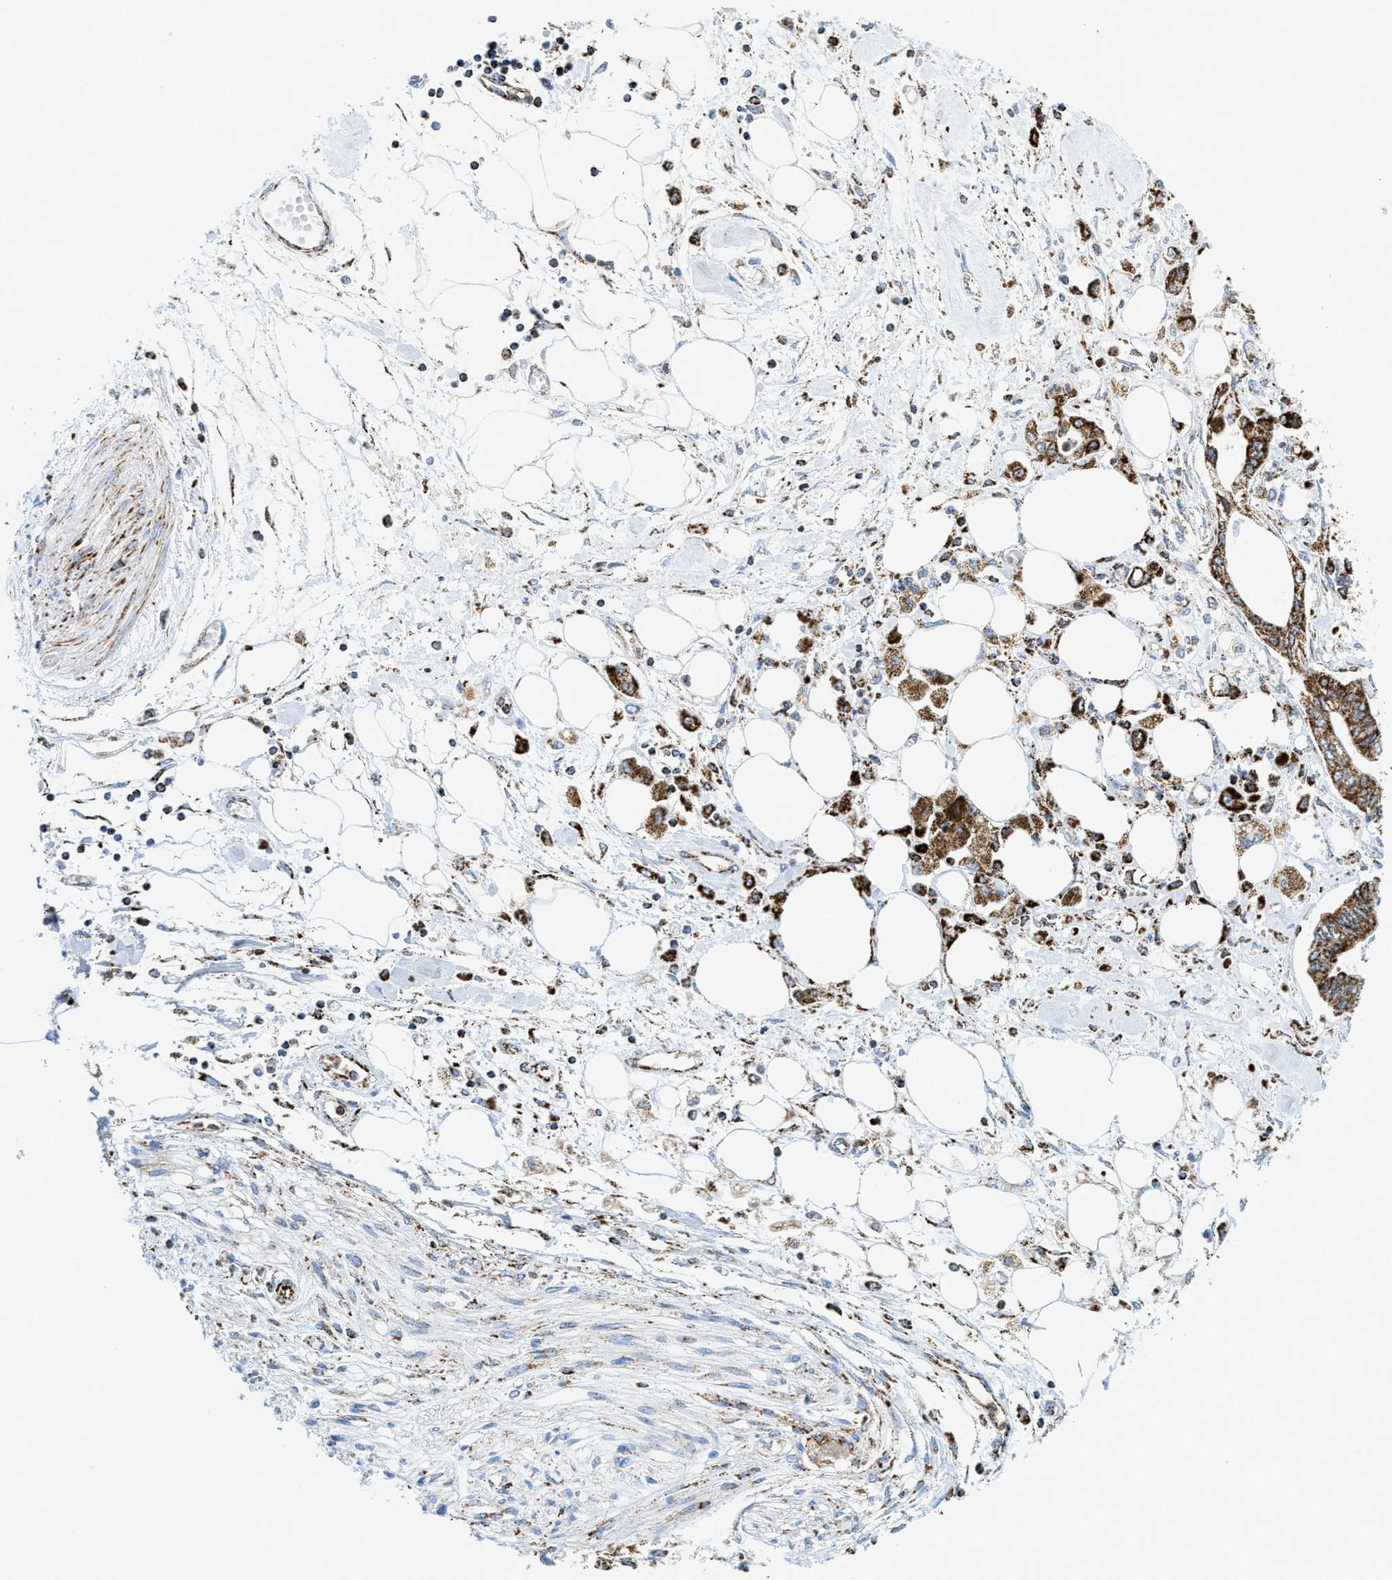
{"staining": {"intensity": "strong", "quantity": ">75%", "location": "cytoplasmic/membranous"}, "tissue": "pancreatic cancer", "cell_type": "Tumor cells", "image_type": "cancer", "snomed": [{"axis": "morphology", "description": "Adenocarcinoma, NOS"}, {"axis": "topography", "description": "Pancreas"}], "caption": "Immunohistochemistry (IHC) (DAB (3,3'-diaminobenzidine)) staining of pancreatic adenocarcinoma reveals strong cytoplasmic/membranous protein positivity in about >75% of tumor cells. (DAB = brown stain, brightfield microscopy at high magnification).", "gene": "SQOR", "patient": {"sex": "female", "age": 77}}